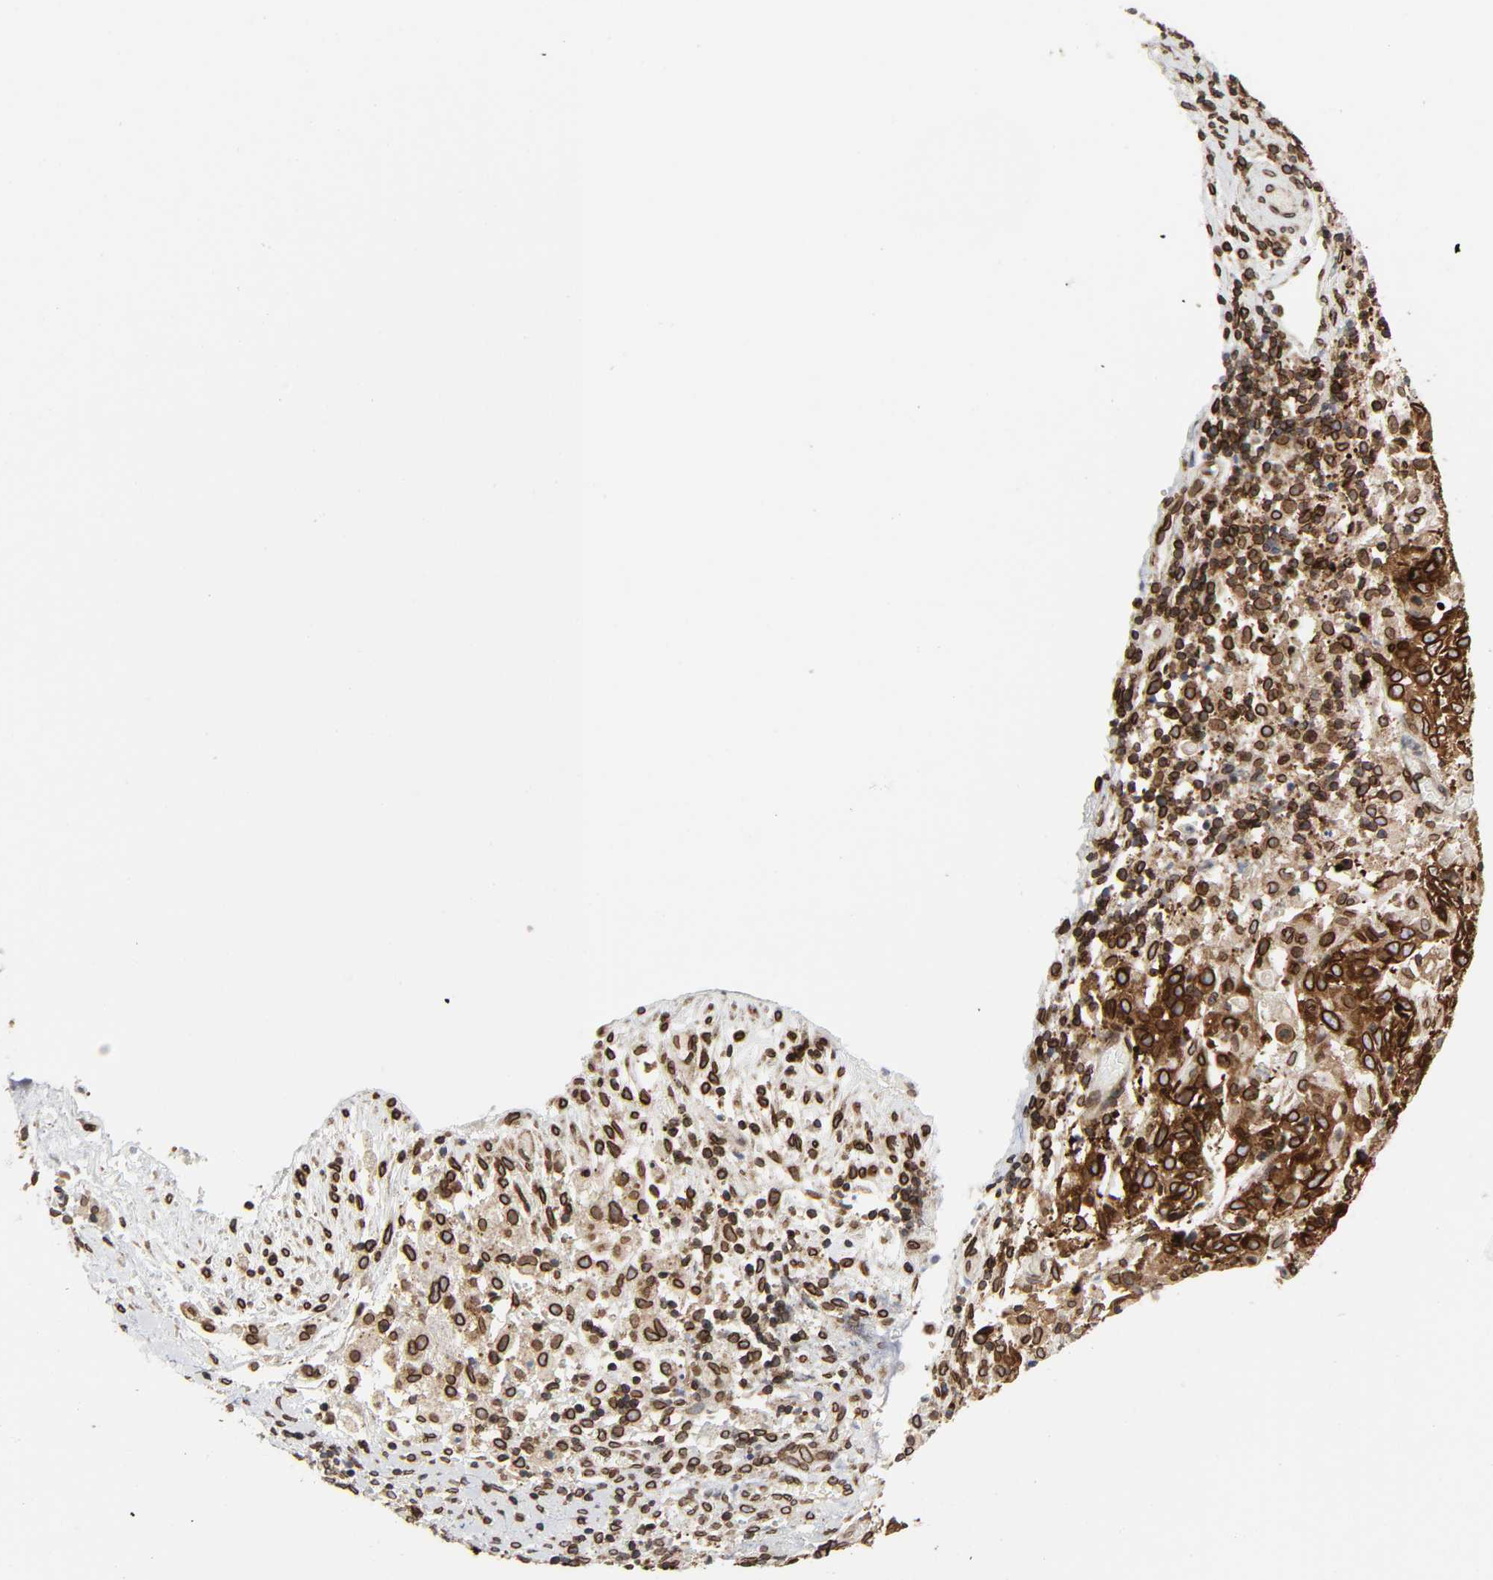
{"staining": {"intensity": "strong", "quantity": ">75%", "location": "cytoplasmic/membranous,nuclear"}, "tissue": "cervical cancer", "cell_type": "Tumor cells", "image_type": "cancer", "snomed": [{"axis": "morphology", "description": "Normal tissue, NOS"}, {"axis": "morphology", "description": "Squamous cell carcinoma, NOS"}, {"axis": "topography", "description": "Cervix"}], "caption": "Tumor cells display high levels of strong cytoplasmic/membranous and nuclear staining in about >75% of cells in cervical cancer.", "gene": "RANGAP1", "patient": {"sex": "female", "age": 67}}